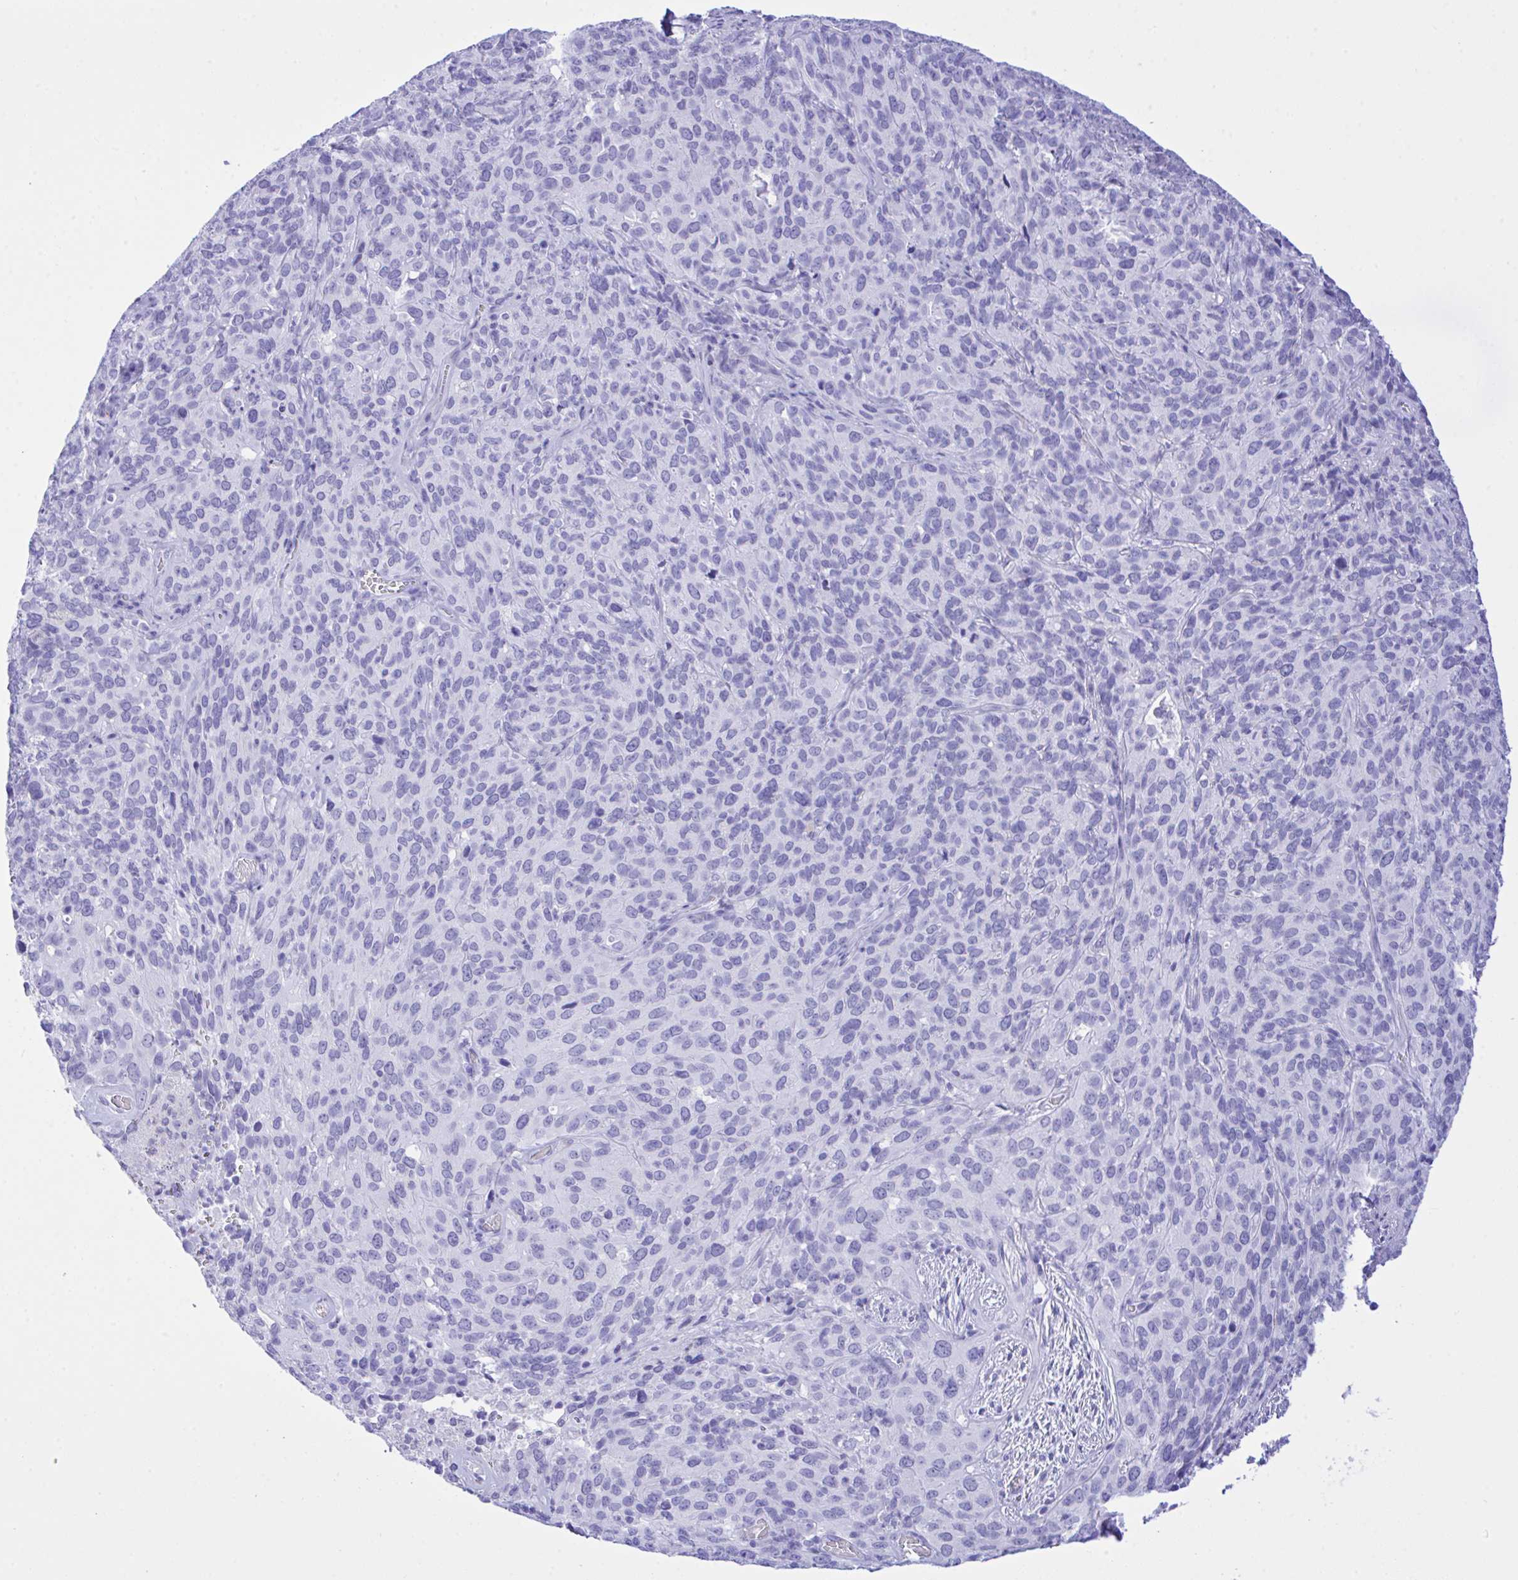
{"staining": {"intensity": "negative", "quantity": "none", "location": "none"}, "tissue": "cervical cancer", "cell_type": "Tumor cells", "image_type": "cancer", "snomed": [{"axis": "morphology", "description": "Squamous cell carcinoma, NOS"}, {"axis": "topography", "description": "Cervix"}], "caption": "Histopathology image shows no significant protein staining in tumor cells of cervical squamous cell carcinoma.", "gene": "SELENOV", "patient": {"sex": "female", "age": 51}}